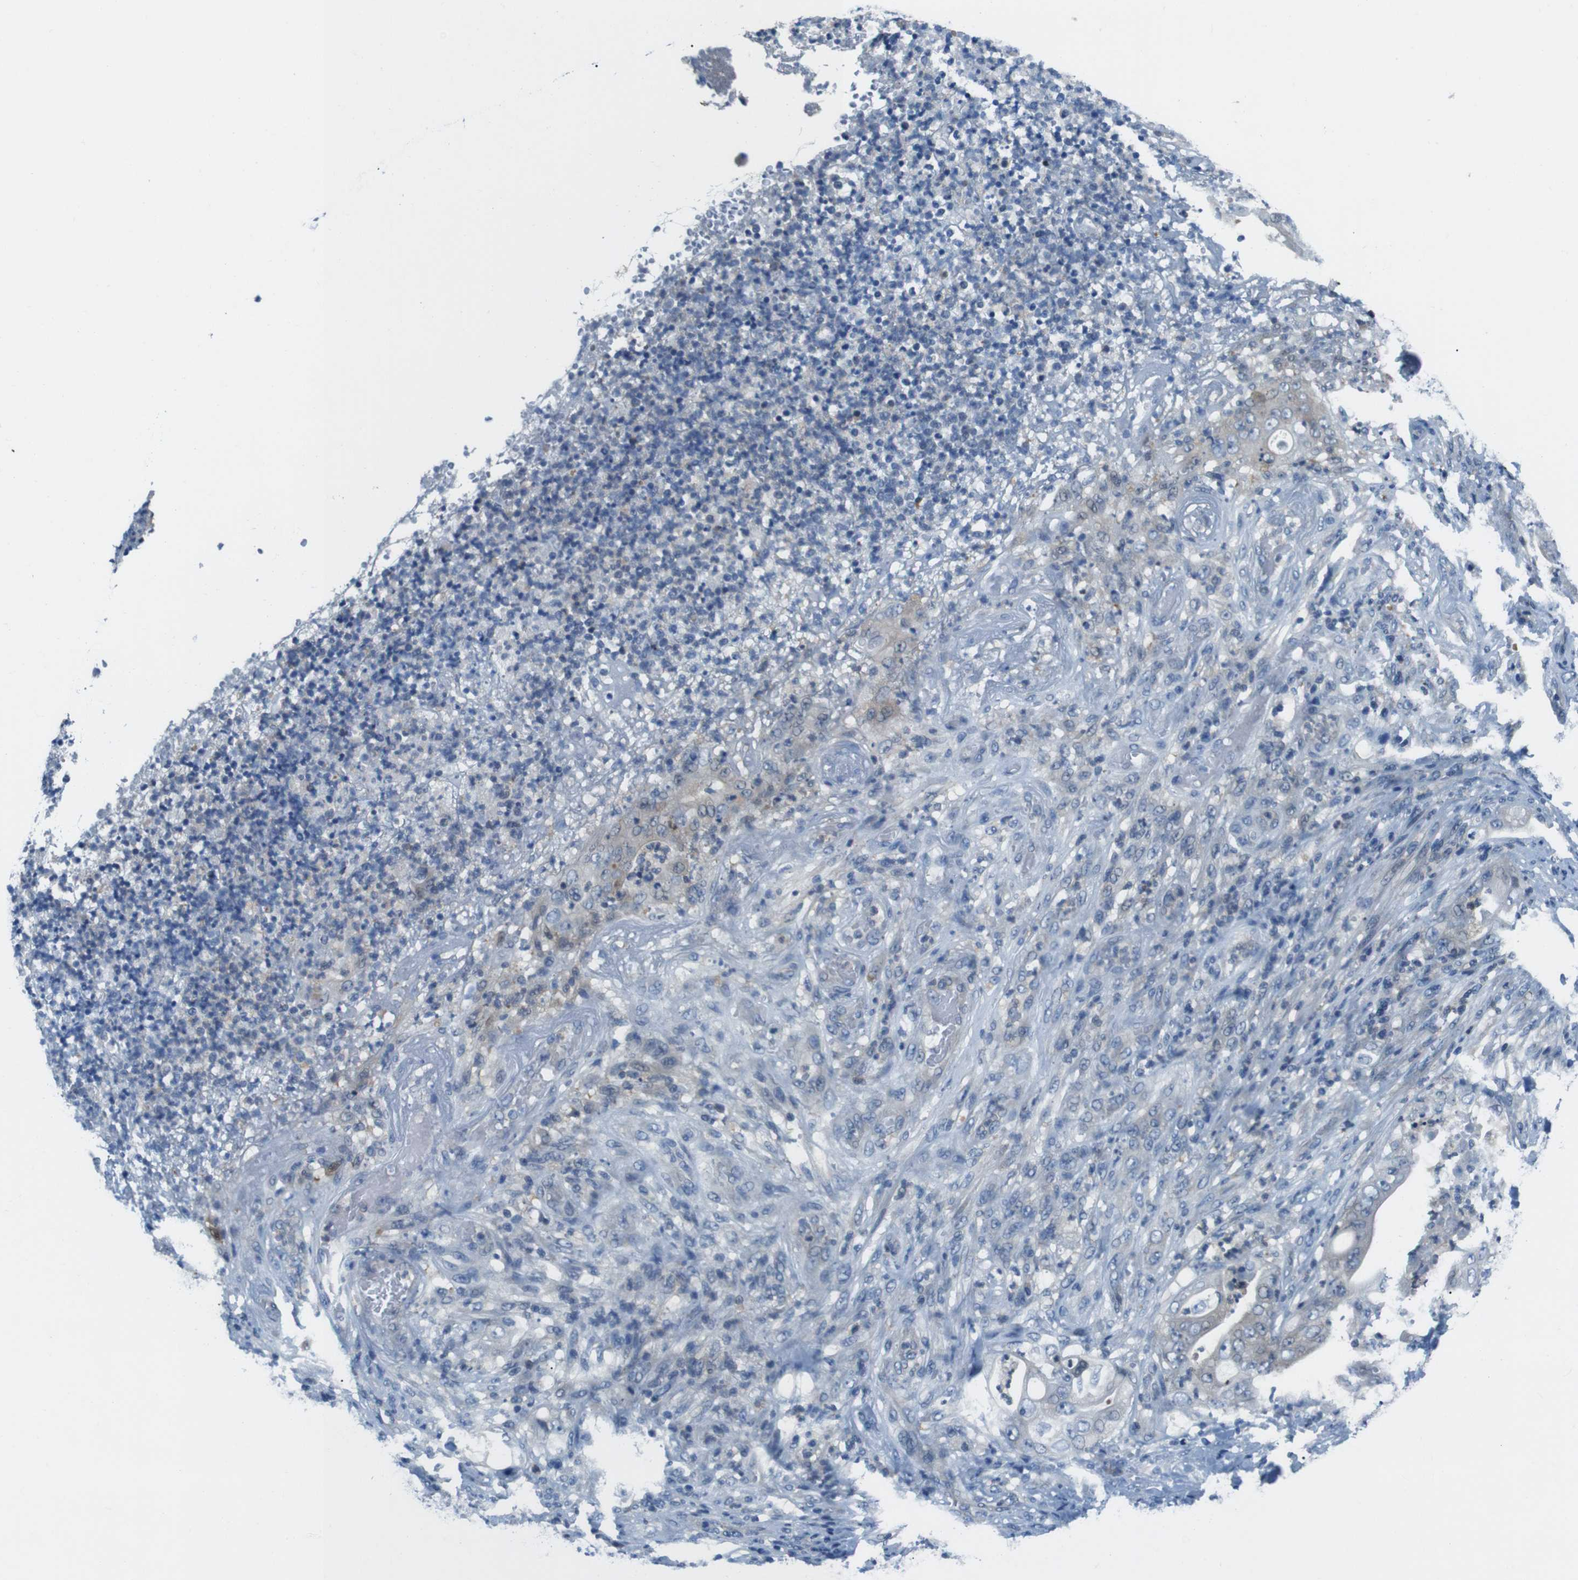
{"staining": {"intensity": "weak", "quantity": "<25%", "location": "cytoplasmic/membranous"}, "tissue": "stomach cancer", "cell_type": "Tumor cells", "image_type": "cancer", "snomed": [{"axis": "morphology", "description": "Adenocarcinoma, NOS"}, {"axis": "topography", "description": "Stomach"}], "caption": "IHC micrograph of neoplastic tissue: human stomach adenocarcinoma stained with DAB displays no significant protein staining in tumor cells.", "gene": "NANOS2", "patient": {"sex": "female", "age": 73}}